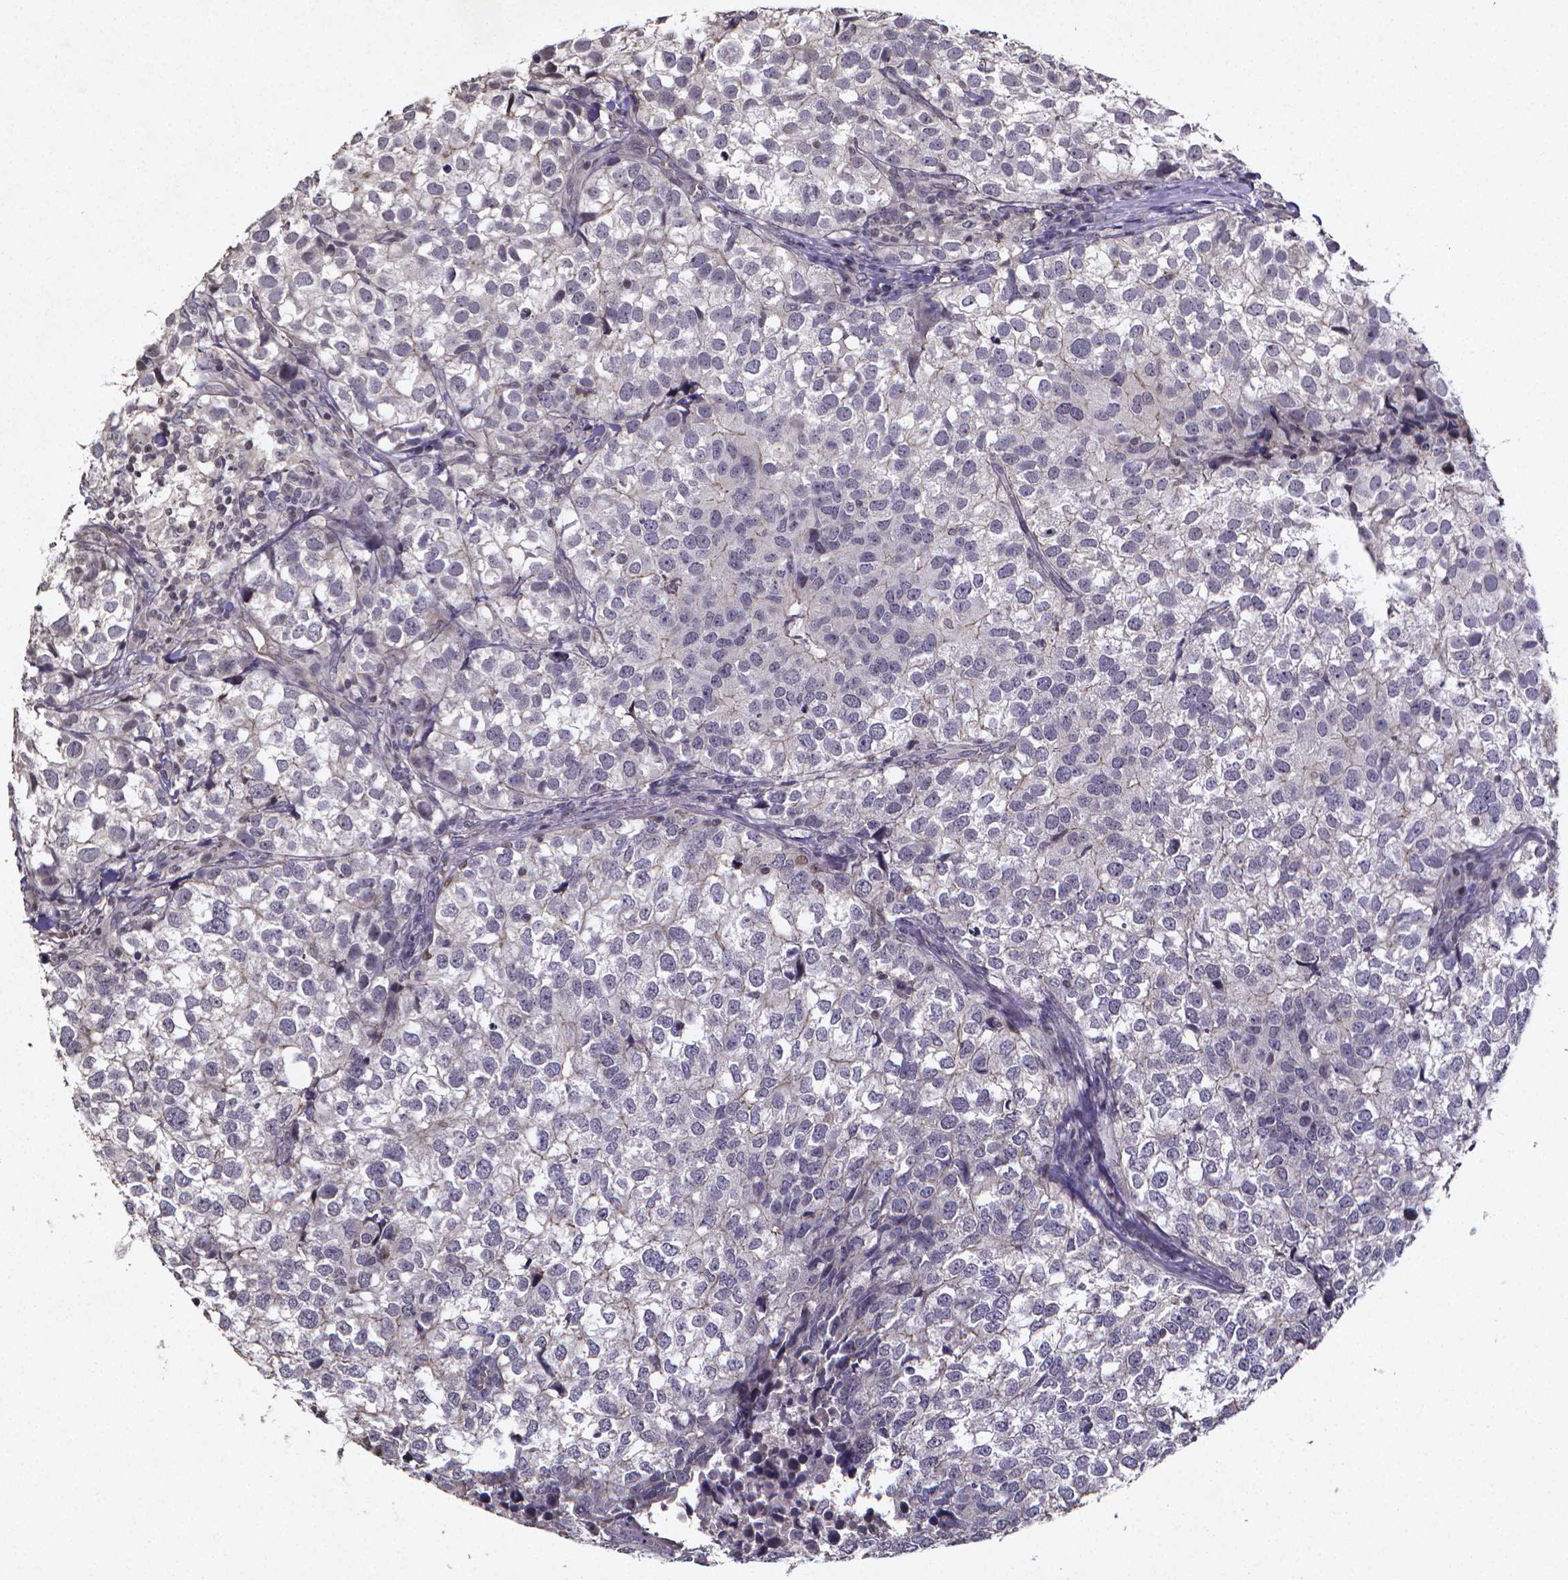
{"staining": {"intensity": "negative", "quantity": "none", "location": "none"}, "tissue": "breast cancer", "cell_type": "Tumor cells", "image_type": "cancer", "snomed": [{"axis": "morphology", "description": "Duct carcinoma"}, {"axis": "topography", "description": "Breast"}], "caption": "DAB (3,3'-diaminobenzidine) immunohistochemical staining of breast infiltrating ductal carcinoma displays no significant expression in tumor cells. (DAB (3,3'-diaminobenzidine) immunohistochemistry visualized using brightfield microscopy, high magnification).", "gene": "TP73", "patient": {"sex": "female", "age": 30}}